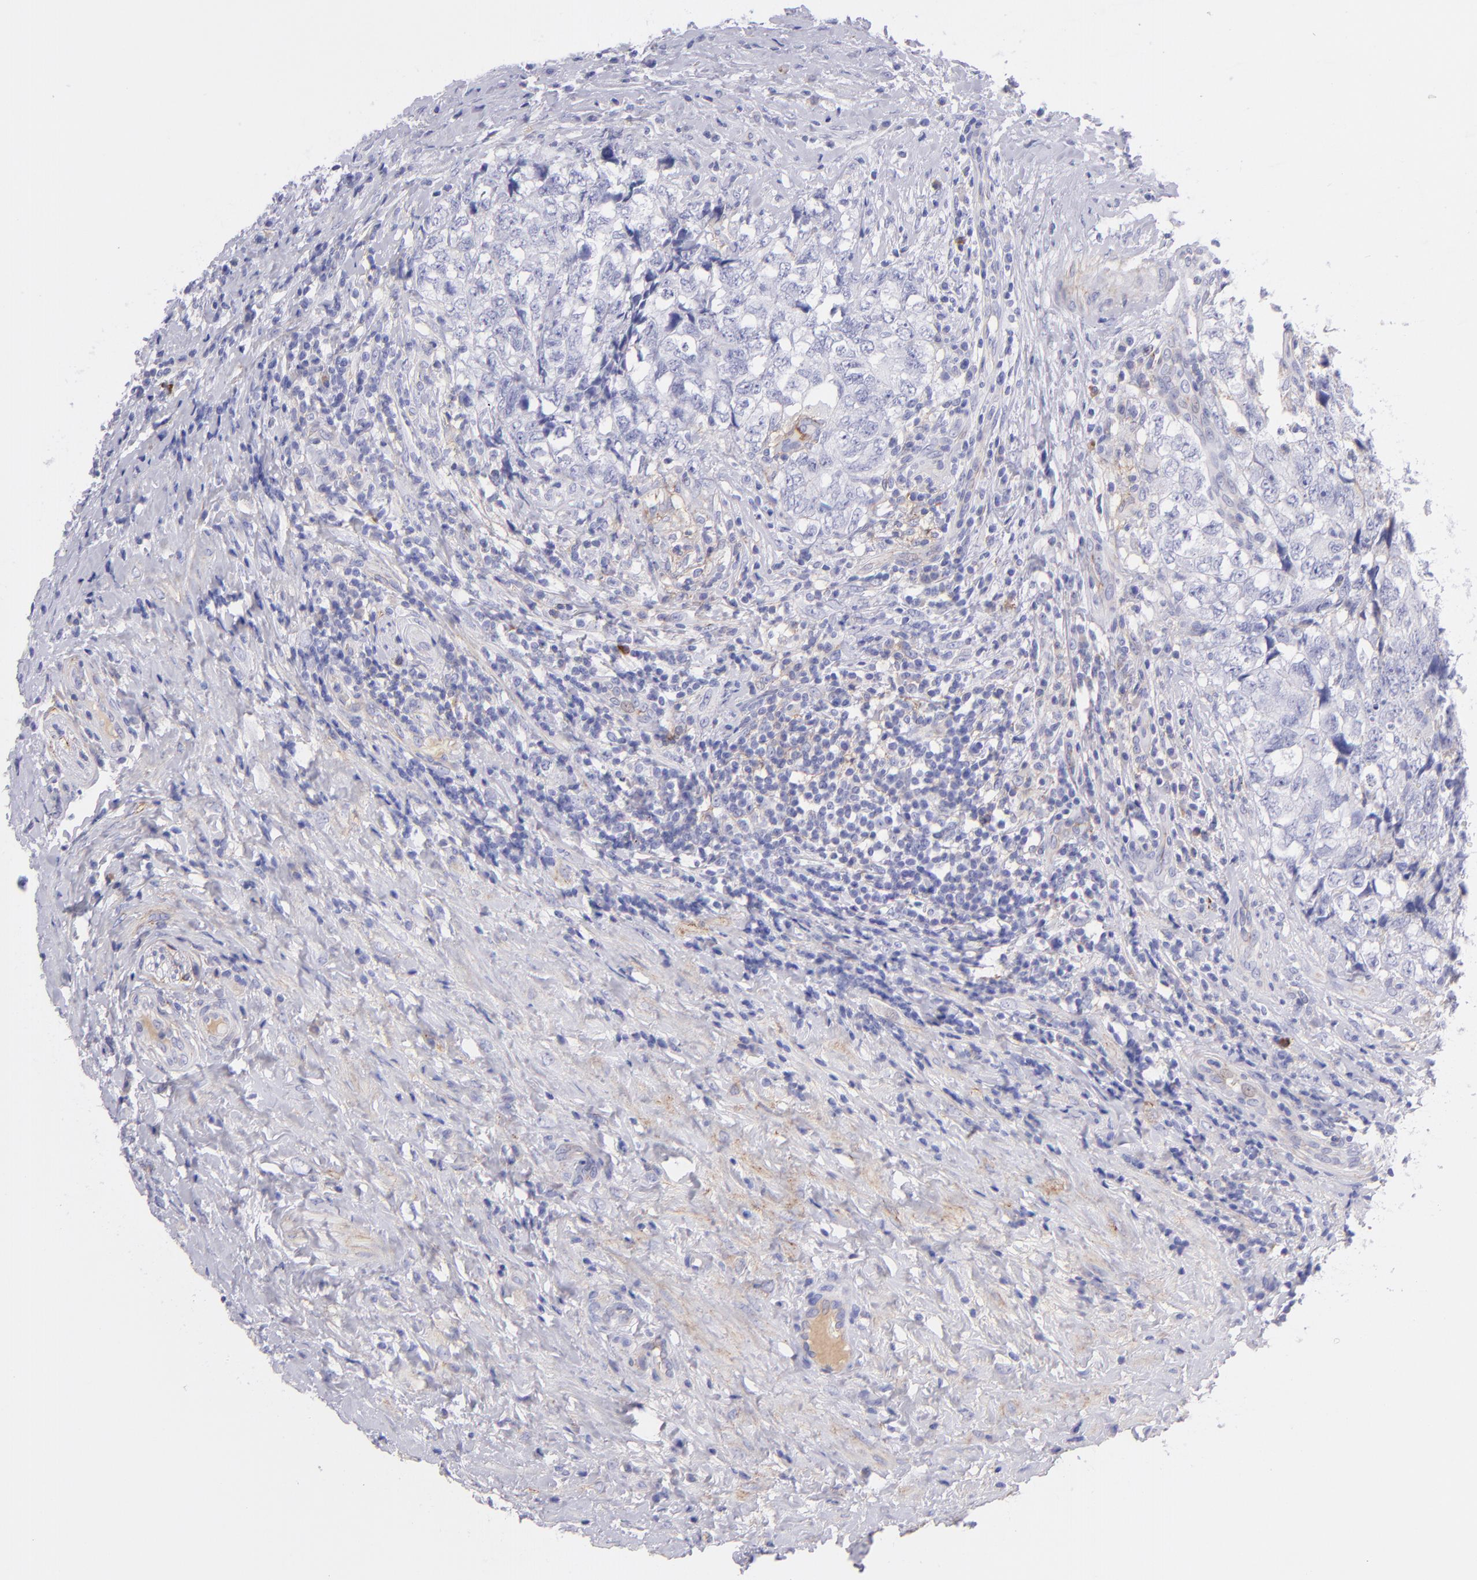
{"staining": {"intensity": "negative", "quantity": "none", "location": "none"}, "tissue": "testis cancer", "cell_type": "Tumor cells", "image_type": "cancer", "snomed": [{"axis": "morphology", "description": "Carcinoma, Embryonal, NOS"}, {"axis": "topography", "description": "Testis"}], "caption": "The histopathology image exhibits no staining of tumor cells in embryonal carcinoma (testis).", "gene": "CD81", "patient": {"sex": "male", "age": 31}}